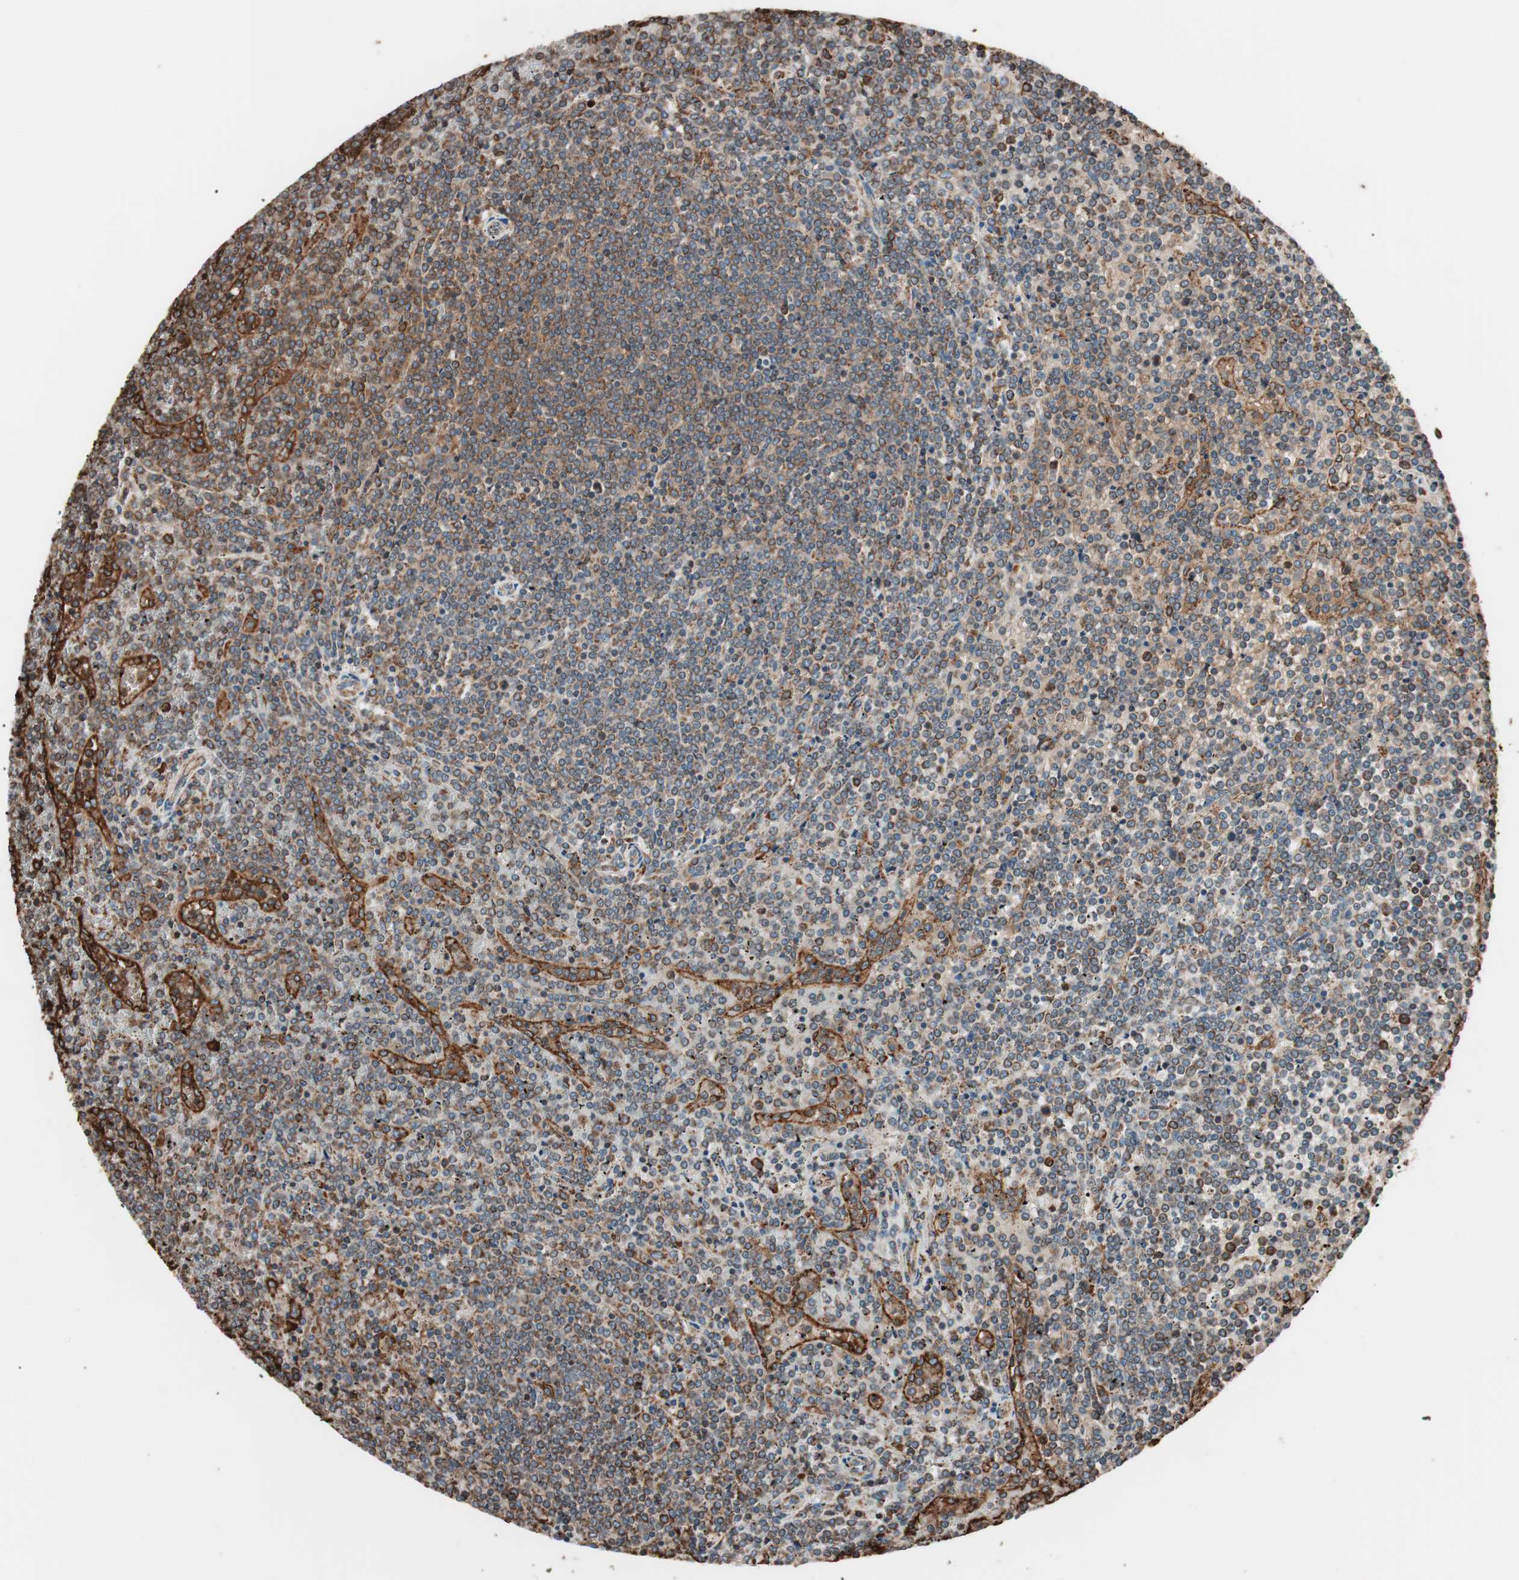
{"staining": {"intensity": "moderate", "quantity": ">75%", "location": "cytoplasmic/membranous"}, "tissue": "lymphoma", "cell_type": "Tumor cells", "image_type": "cancer", "snomed": [{"axis": "morphology", "description": "Malignant lymphoma, non-Hodgkin's type, Low grade"}, {"axis": "topography", "description": "Spleen"}], "caption": "Malignant lymphoma, non-Hodgkin's type (low-grade) stained for a protein reveals moderate cytoplasmic/membranous positivity in tumor cells. The staining was performed using DAB, with brown indicating positive protein expression. Nuclei are stained blue with hematoxylin.", "gene": "VEGFA", "patient": {"sex": "female", "age": 19}}